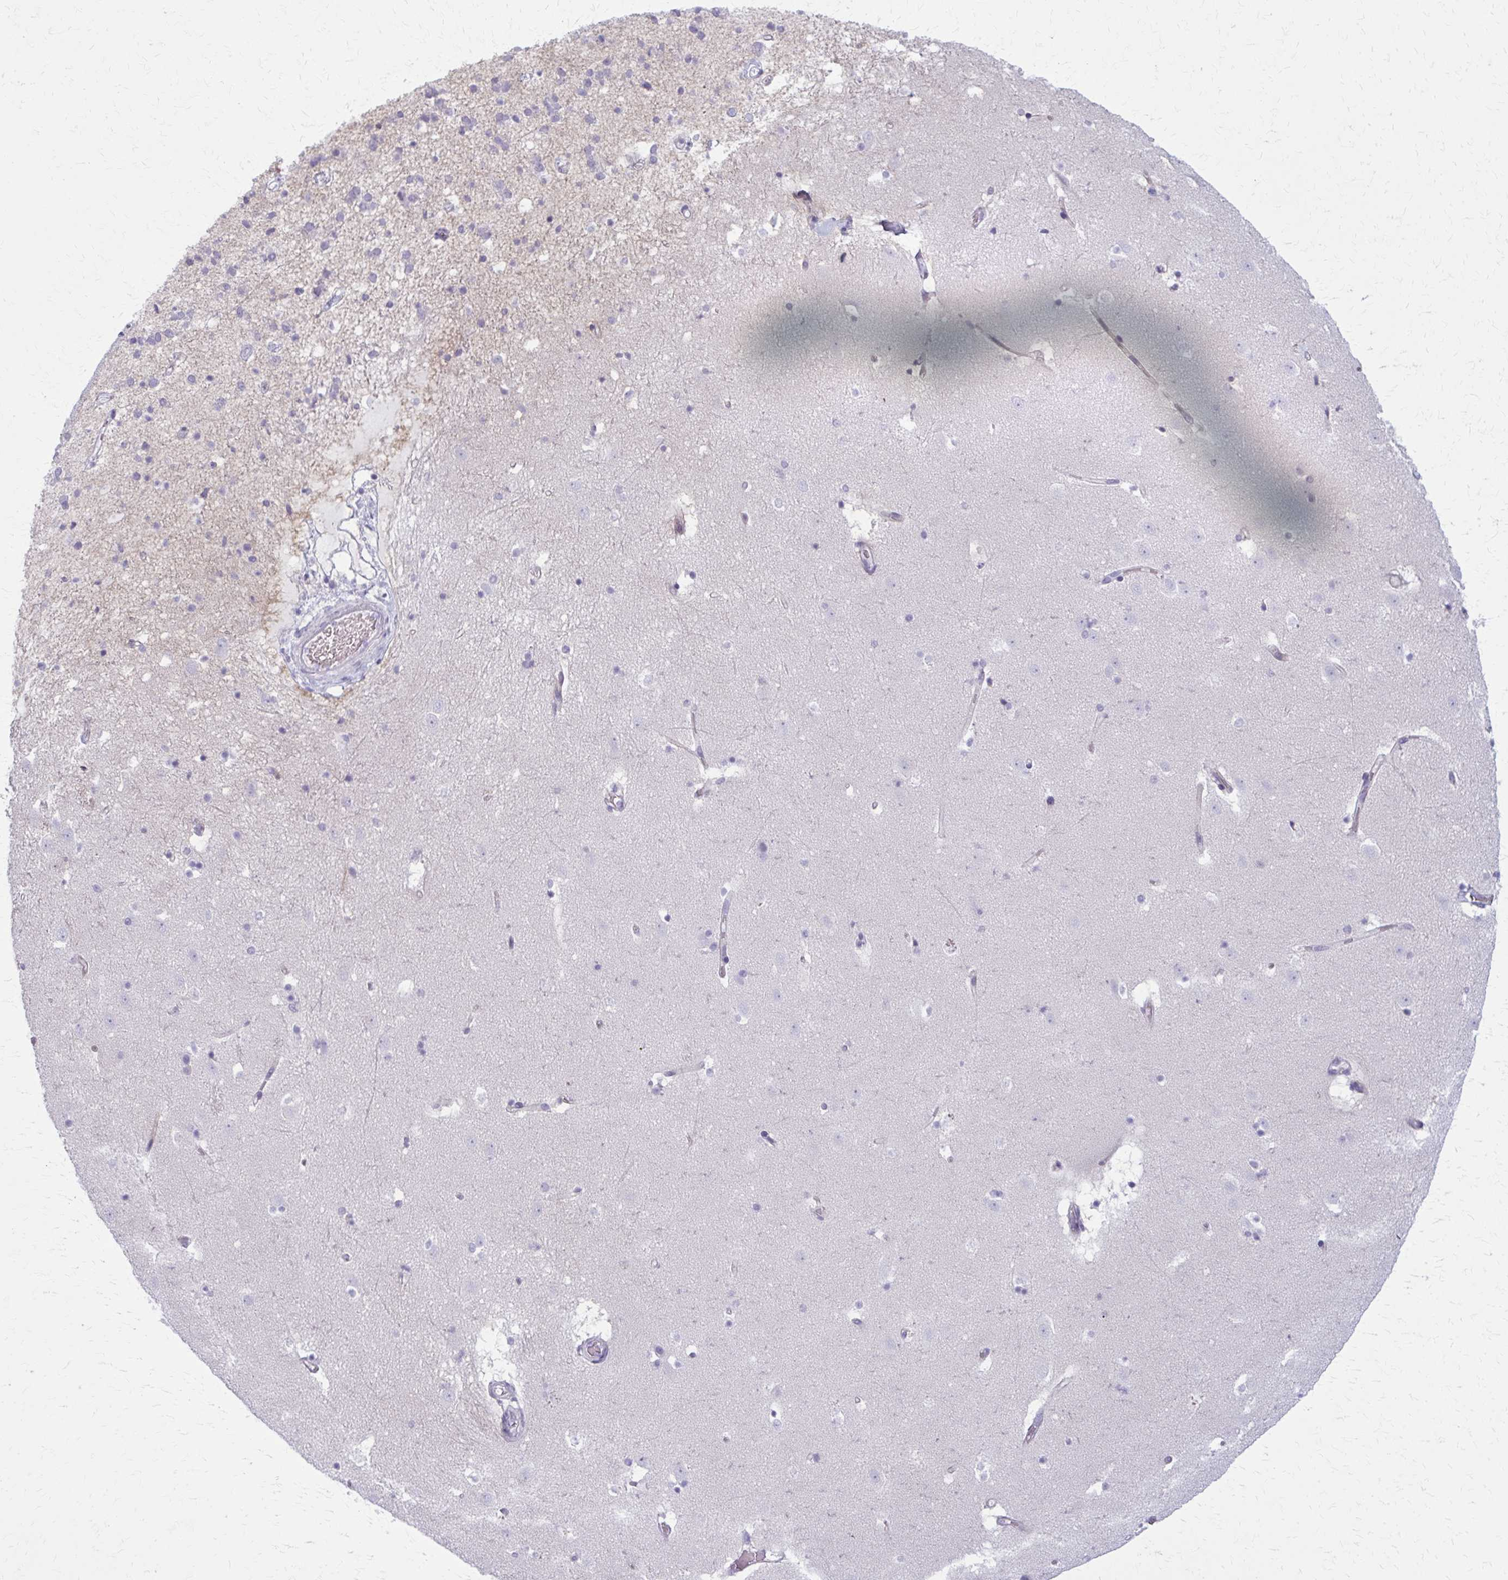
{"staining": {"intensity": "negative", "quantity": "none", "location": "none"}, "tissue": "caudate", "cell_type": "Glial cells", "image_type": "normal", "snomed": [{"axis": "morphology", "description": "Normal tissue, NOS"}, {"axis": "topography", "description": "Lateral ventricle wall"}], "caption": "Immunohistochemistry (IHC) of unremarkable caudate exhibits no staining in glial cells.", "gene": "CD38", "patient": {"sex": "male", "age": 37}}